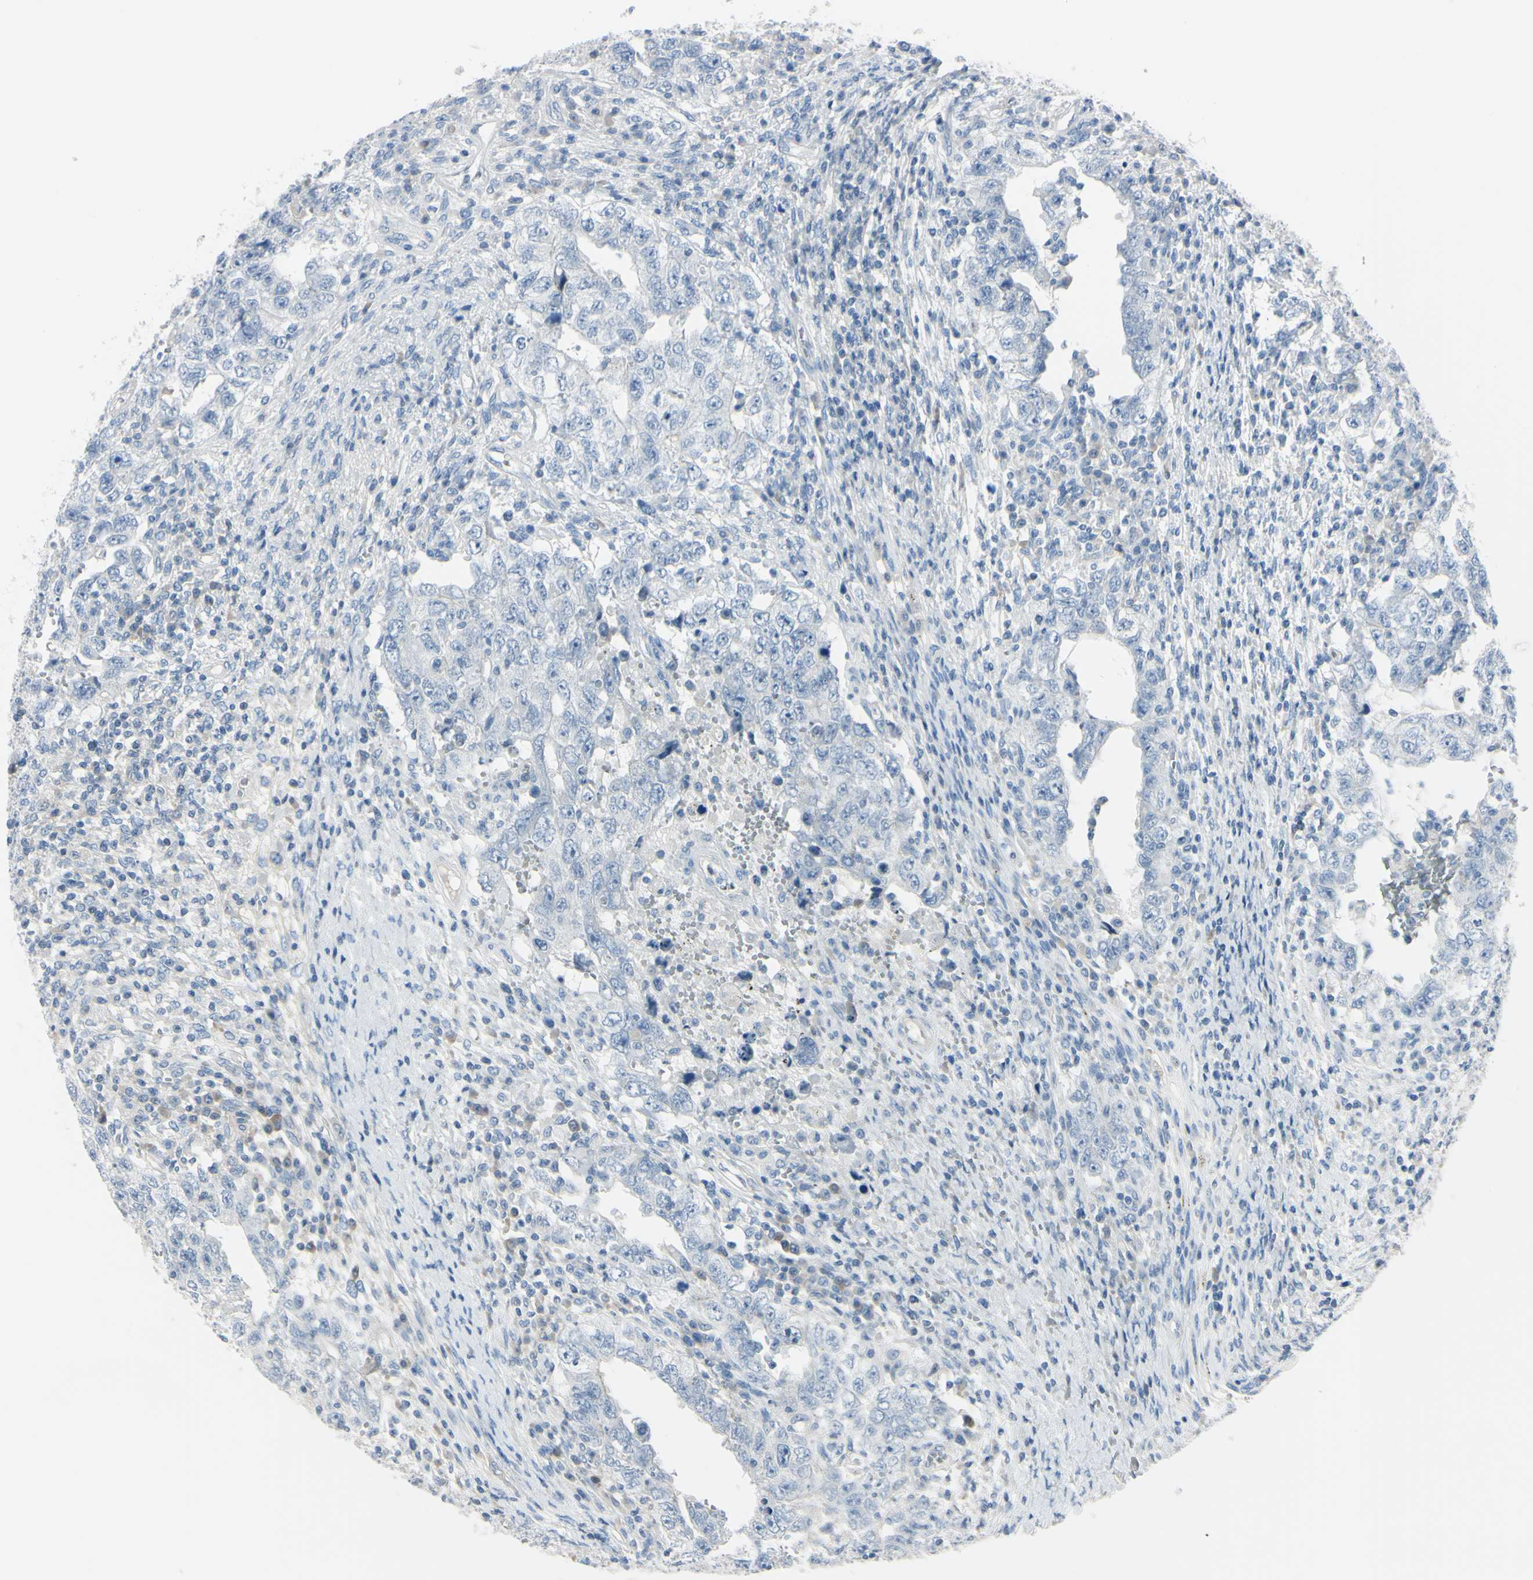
{"staining": {"intensity": "negative", "quantity": "none", "location": "none"}, "tissue": "testis cancer", "cell_type": "Tumor cells", "image_type": "cancer", "snomed": [{"axis": "morphology", "description": "Carcinoma, Embryonal, NOS"}, {"axis": "topography", "description": "Testis"}], "caption": "This is an immunohistochemistry photomicrograph of human testis cancer. There is no expression in tumor cells.", "gene": "ASB9", "patient": {"sex": "male", "age": 26}}